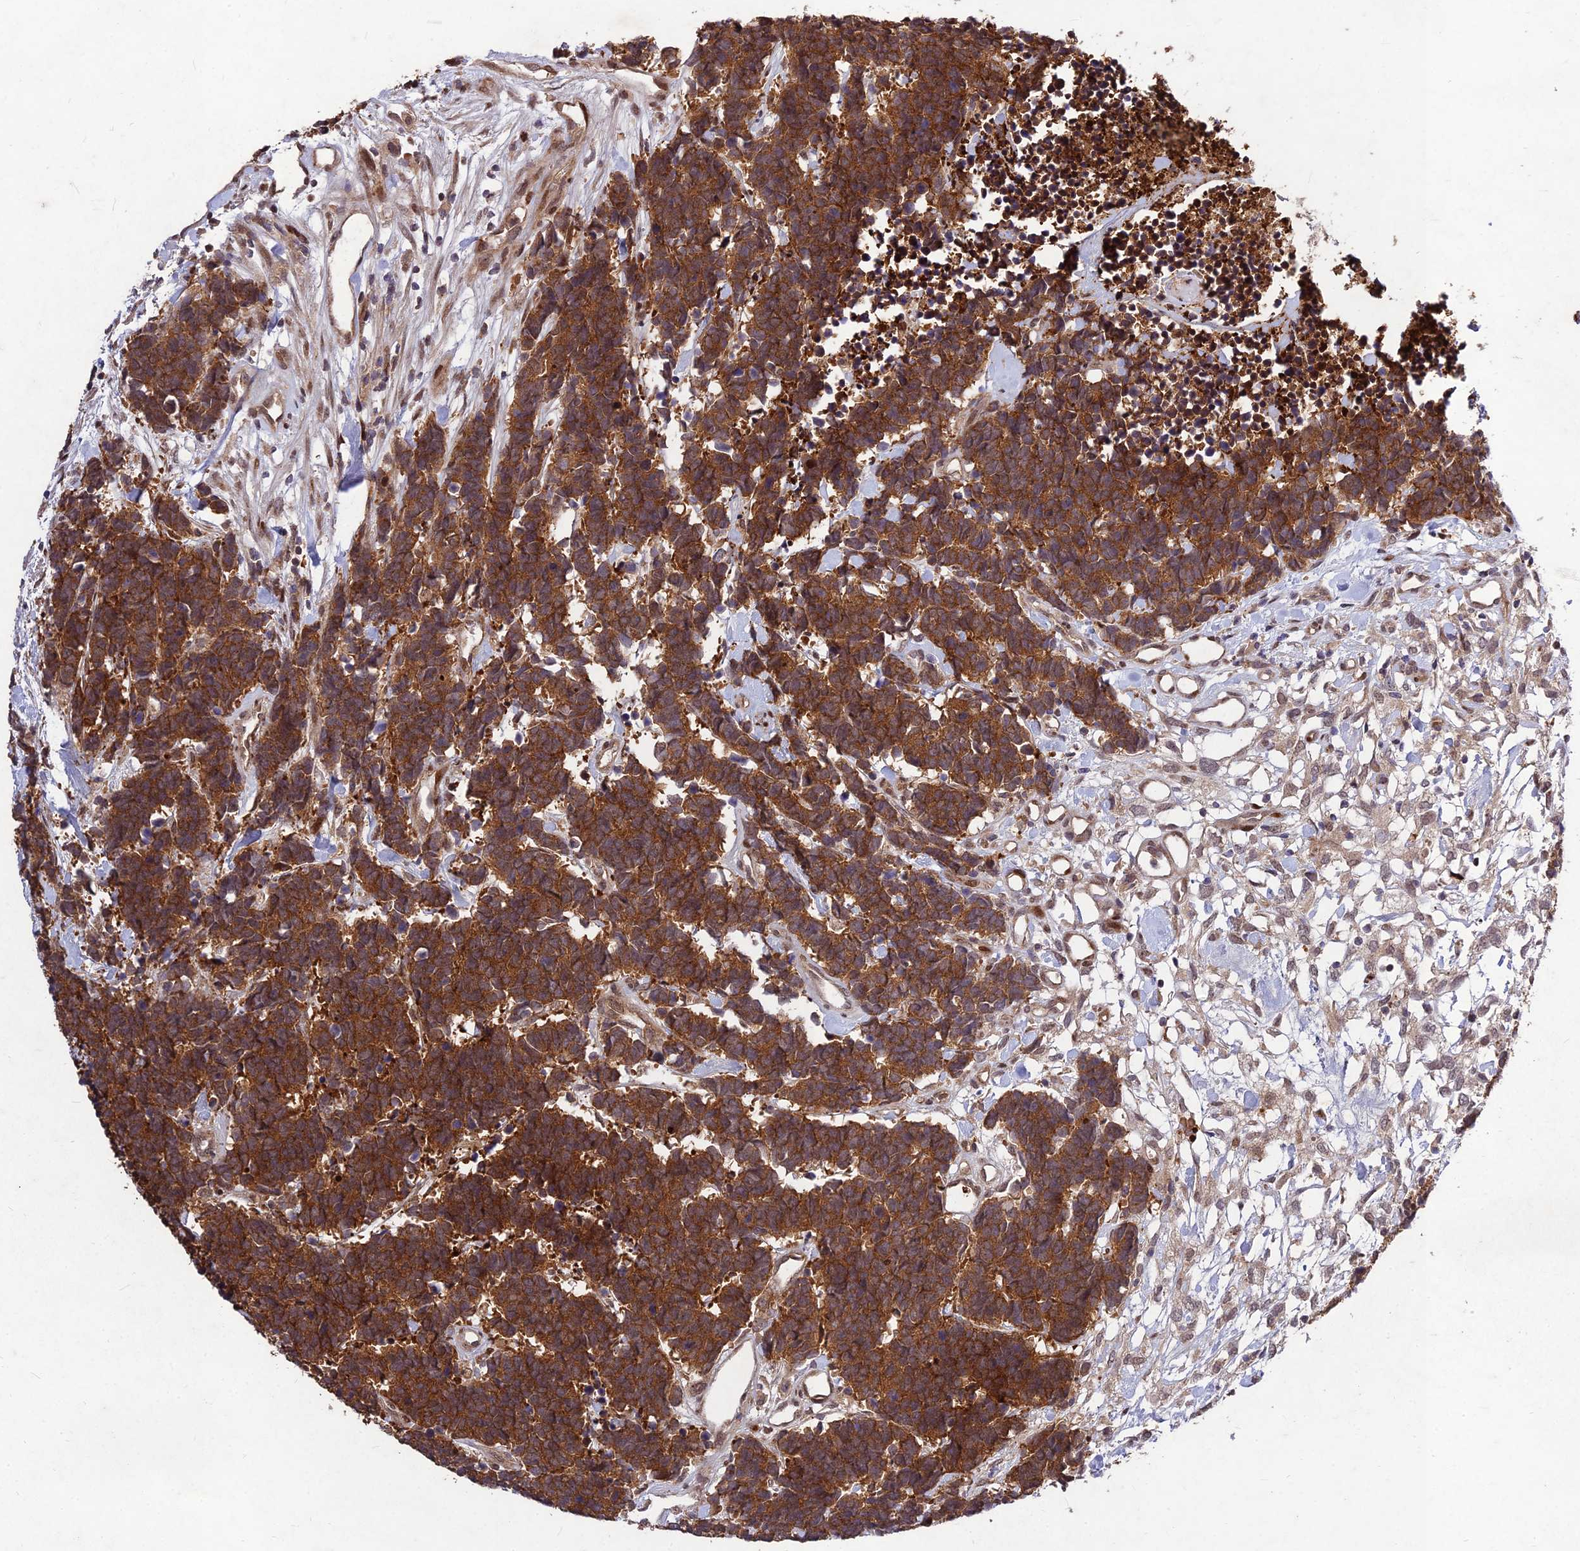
{"staining": {"intensity": "strong", "quantity": ">75%", "location": "cytoplasmic/membranous"}, "tissue": "carcinoid", "cell_type": "Tumor cells", "image_type": "cancer", "snomed": [{"axis": "morphology", "description": "Carcinoma, NOS"}, {"axis": "morphology", "description": "Carcinoid, malignant, NOS"}, {"axis": "topography", "description": "Urinary bladder"}], "caption": "Tumor cells demonstrate strong cytoplasmic/membranous staining in approximately >75% of cells in carcinoid. (DAB (3,3'-diaminobenzidine) = brown stain, brightfield microscopy at high magnification).", "gene": "MKKS", "patient": {"sex": "male", "age": 57}}